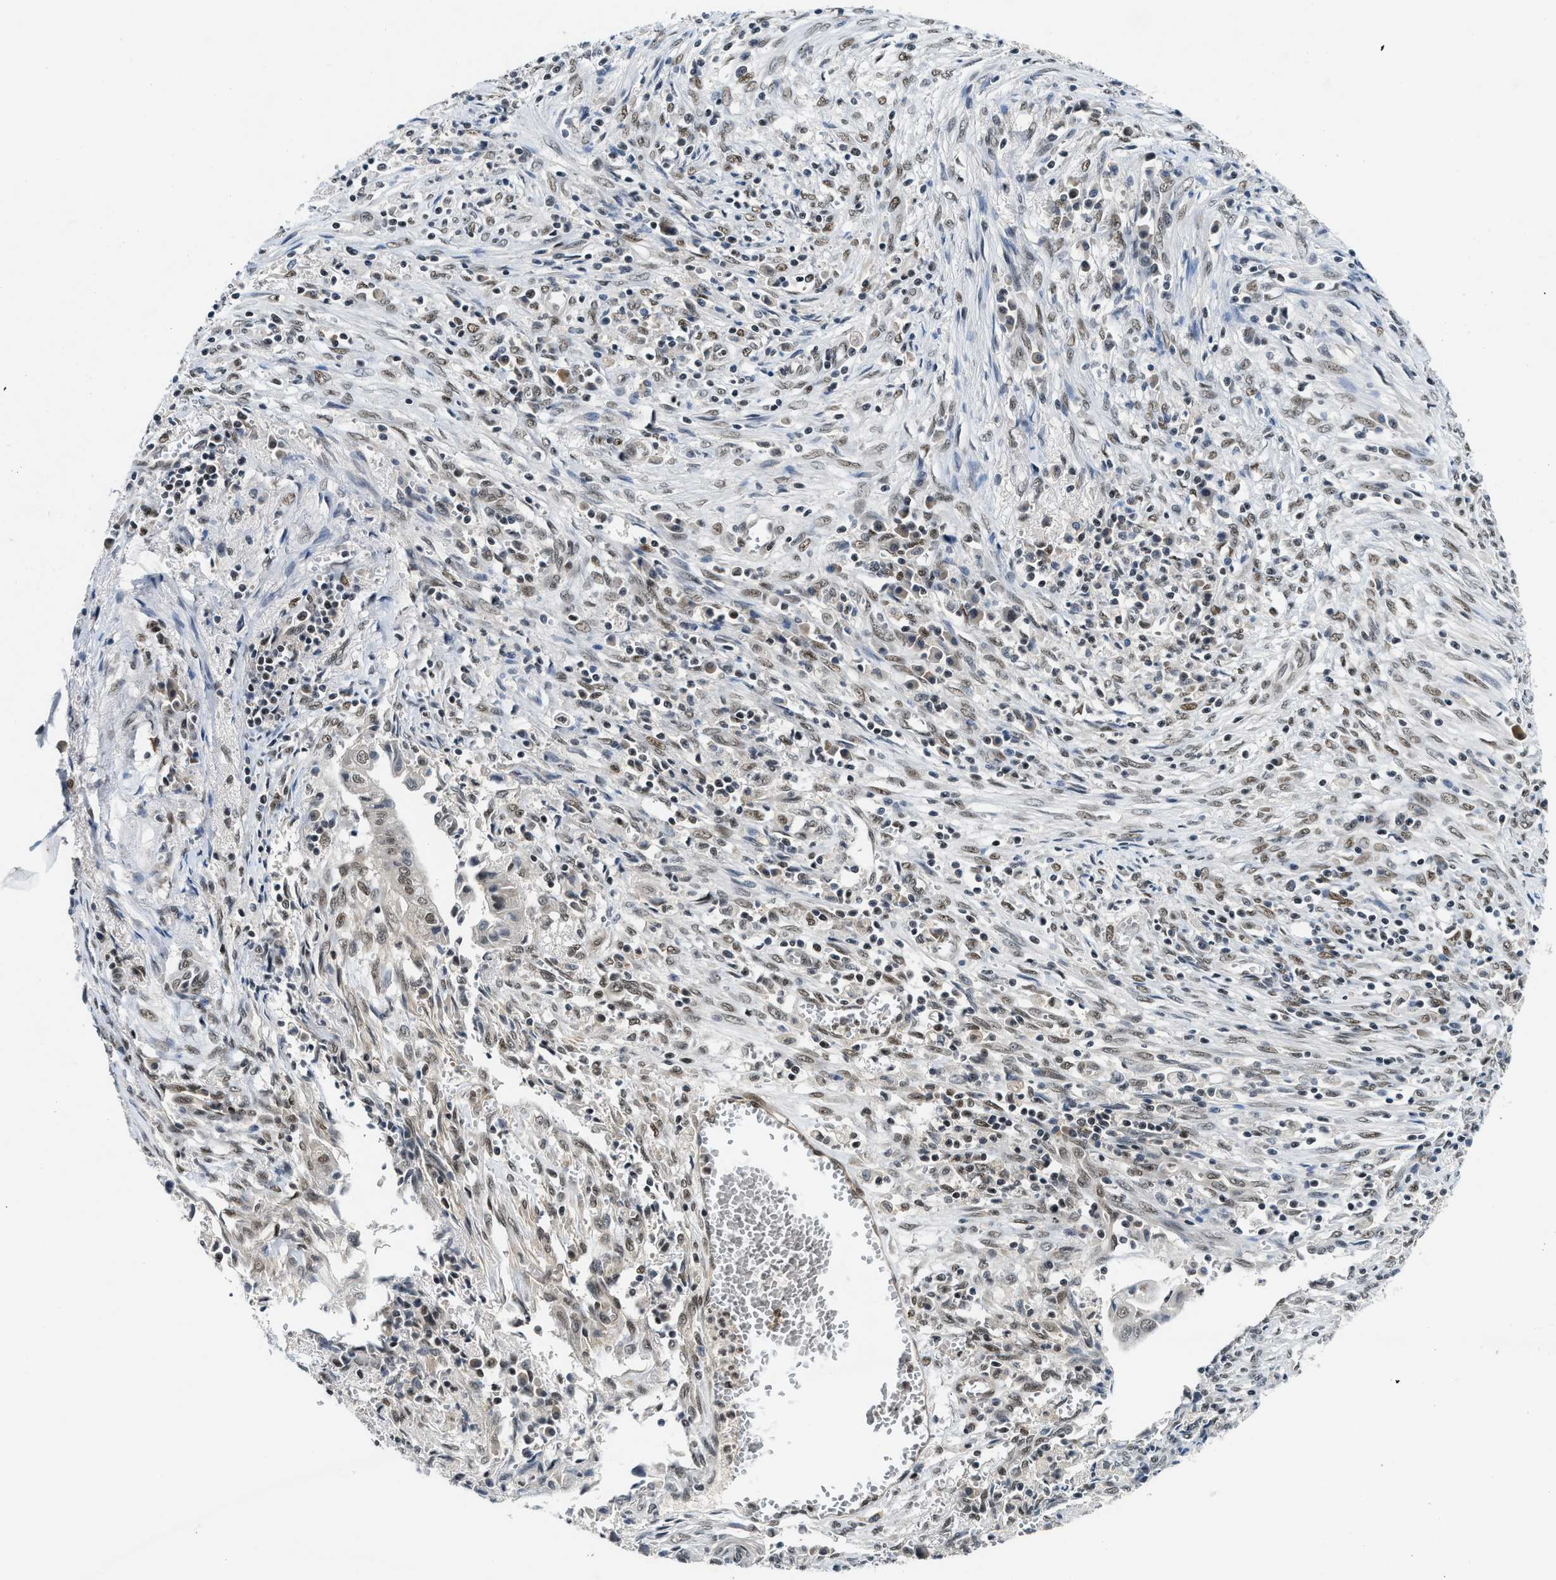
{"staining": {"intensity": "moderate", "quantity": "25%-75%", "location": "nuclear"}, "tissue": "cervical cancer", "cell_type": "Tumor cells", "image_type": "cancer", "snomed": [{"axis": "morphology", "description": "Adenocarcinoma, NOS"}, {"axis": "topography", "description": "Cervix"}], "caption": "The histopathology image exhibits a brown stain indicating the presence of a protein in the nuclear of tumor cells in cervical adenocarcinoma.", "gene": "NCOA1", "patient": {"sex": "female", "age": 44}}